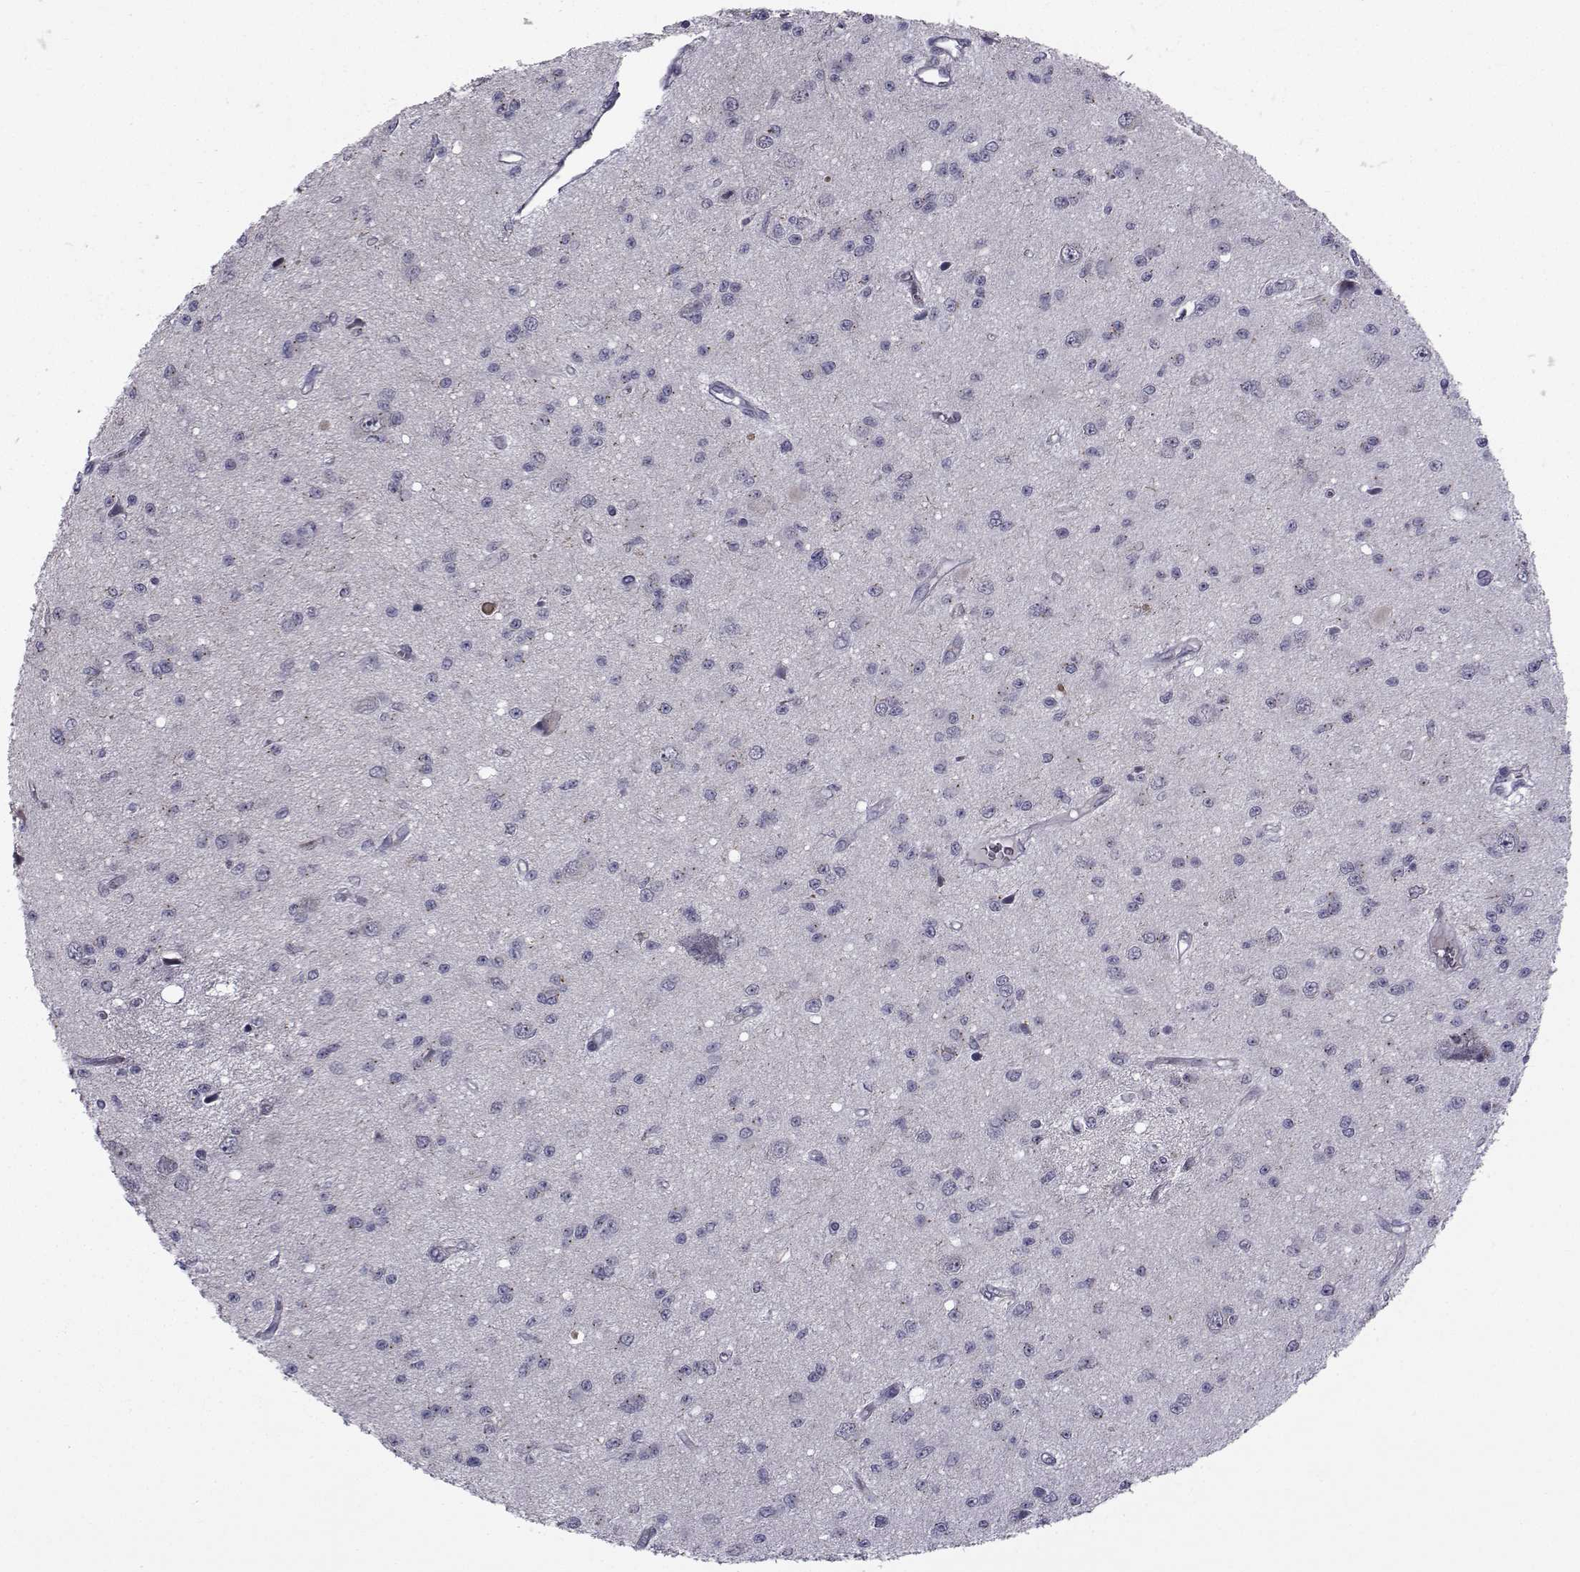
{"staining": {"intensity": "negative", "quantity": "none", "location": "none"}, "tissue": "glioma", "cell_type": "Tumor cells", "image_type": "cancer", "snomed": [{"axis": "morphology", "description": "Glioma, malignant, Low grade"}, {"axis": "topography", "description": "Brain"}], "caption": "The IHC image has no significant expression in tumor cells of low-grade glioma (malignant) tissue. Brightfield microscopy of IHC stained with DAB (3,3'-diaminobenzidine) (brown) and hematoxylin (blue), captured at high magnification.", "gene": "ANGPT1", "patient": {"sex": "female", "age": 45}}